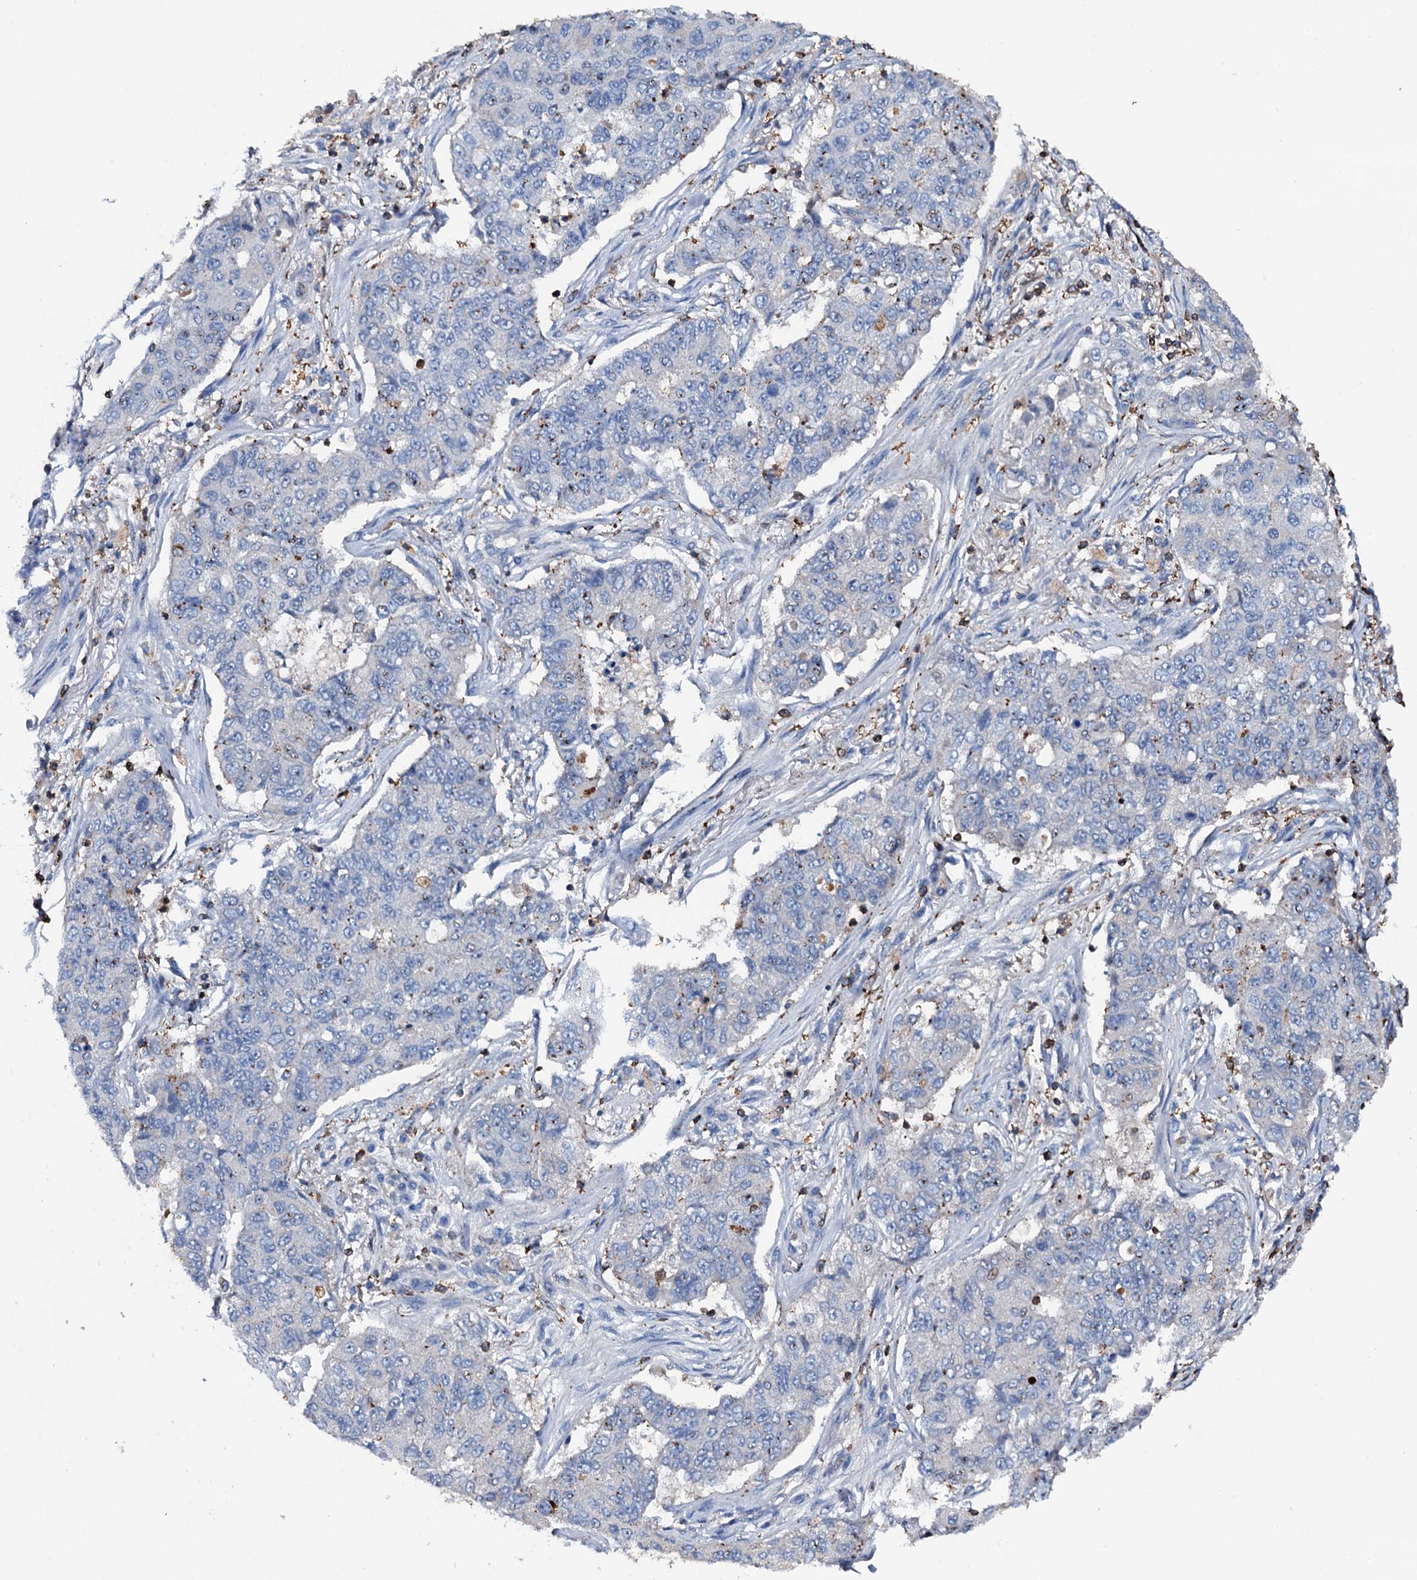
{"staining": {"intensity": "negative", "quantity": "none", "location": "none"}, "tissue": "lung cancer", "cell_type": "Tumor cells", "image_type": "cancer", "snomed": [{"axis": "morphology", "description": "Squamous cell carcinoma, NOS"}, {"axis": "topography", "description": "Lung"}], "caption": "This is an immunohistochemistry (IHC) photomicrograph of squamous cell carcinoma (lung). There is no expression in tumor cells.", "gene": "MS4A4E", "patient": {"sex": "male", "age": 74}}